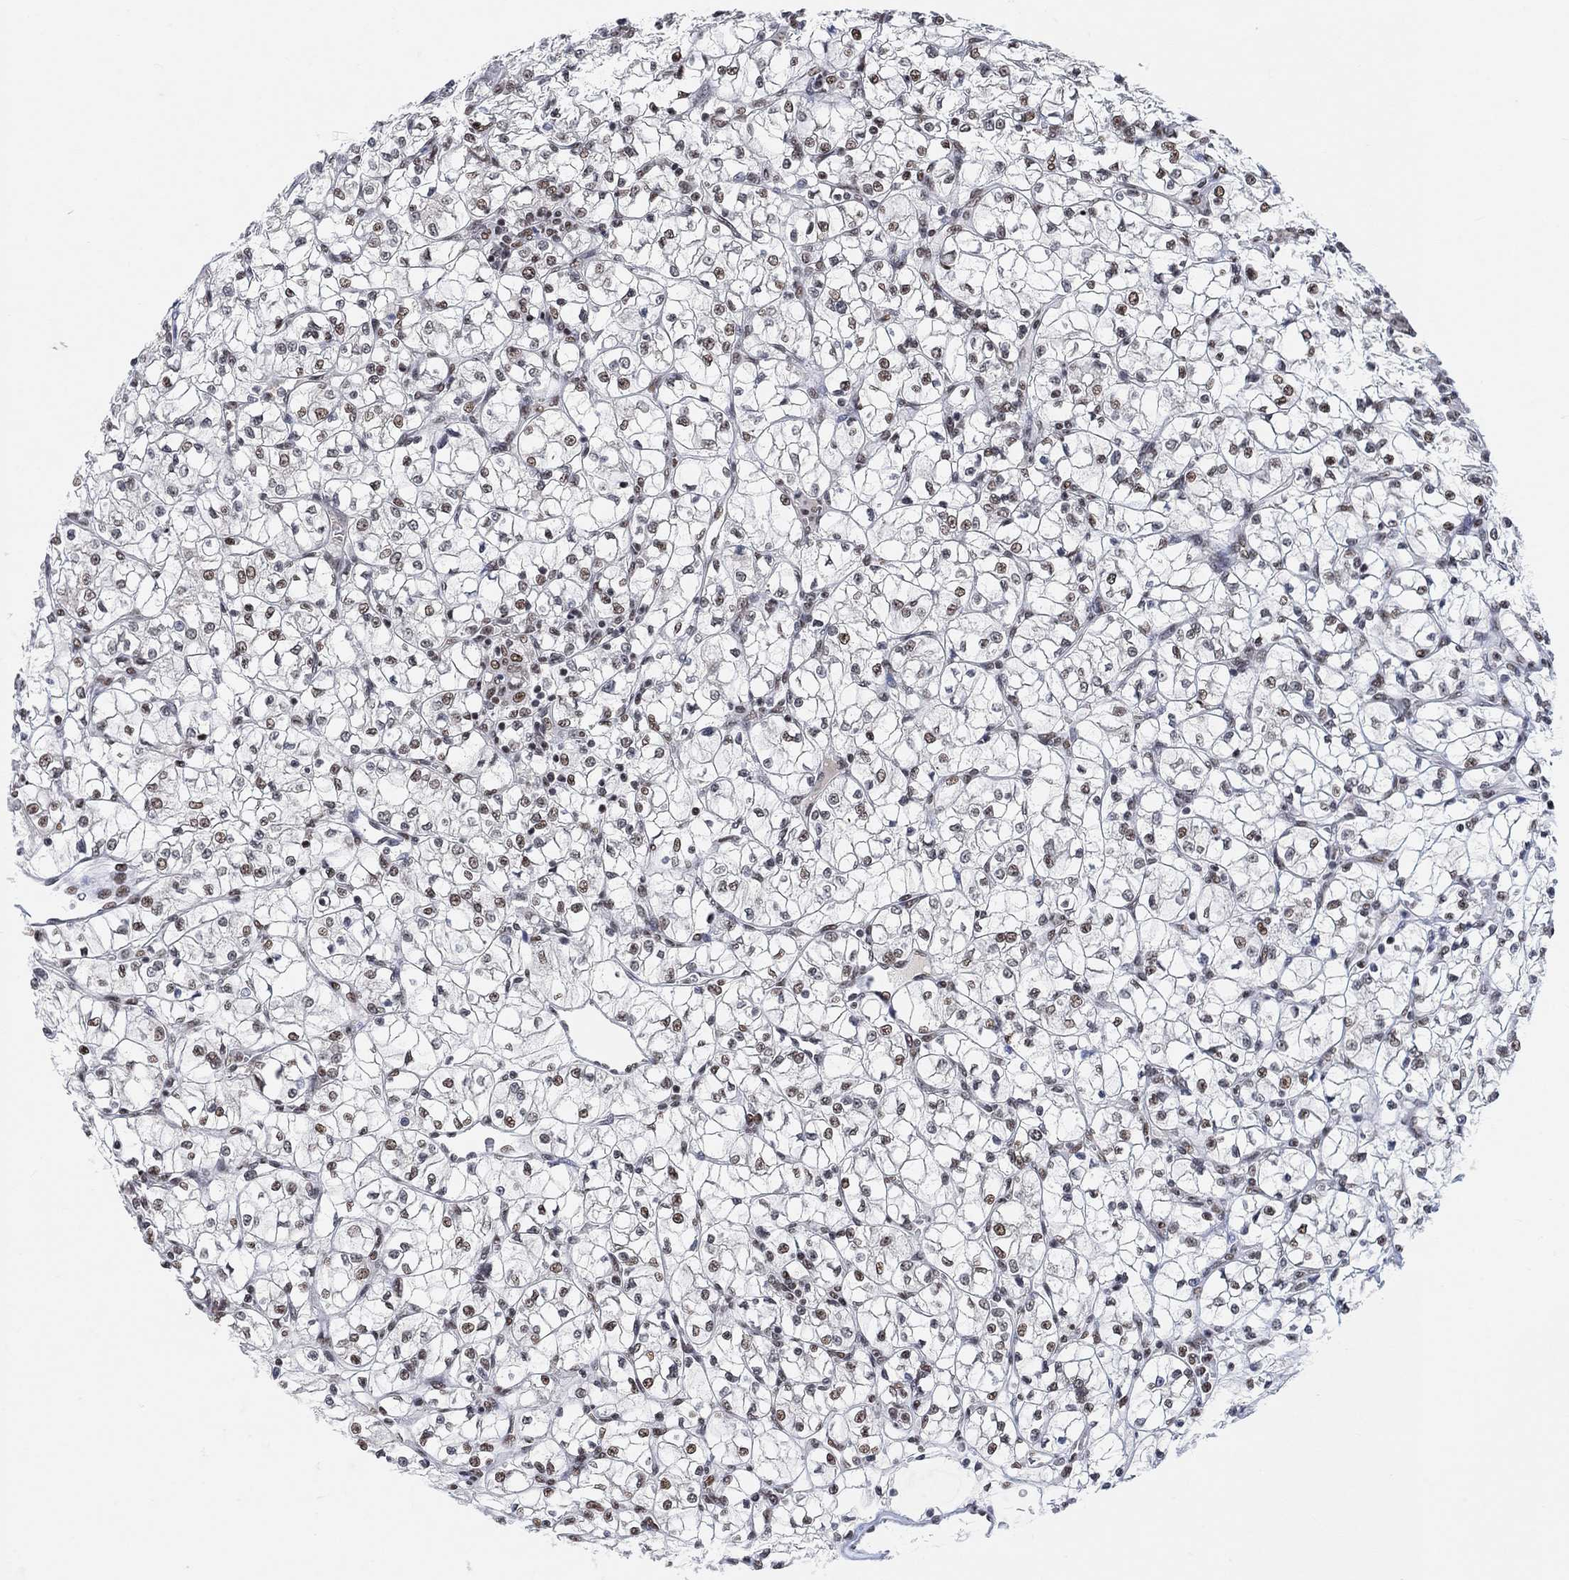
{"staining": {"intensity": "moderate", "quantity": "25%-75%", "location": "nuclear"}, "tissue": "renal cancer", "cell_type": "Tumor cells", "image_type": "cancer", "snomed": [{"axis": "morphology", "description": "Adenocarcinoma, NOS"}, {"axis": "topography", "description": "Kidney"}], "caption": "DAB immunohistochemical staining of human renal cancer reveals moderate nuclear protein expression in approximately 25%-75% of tumor cells.", "gene": "USP39", "patient": {"sex": "female", "age": 64}}